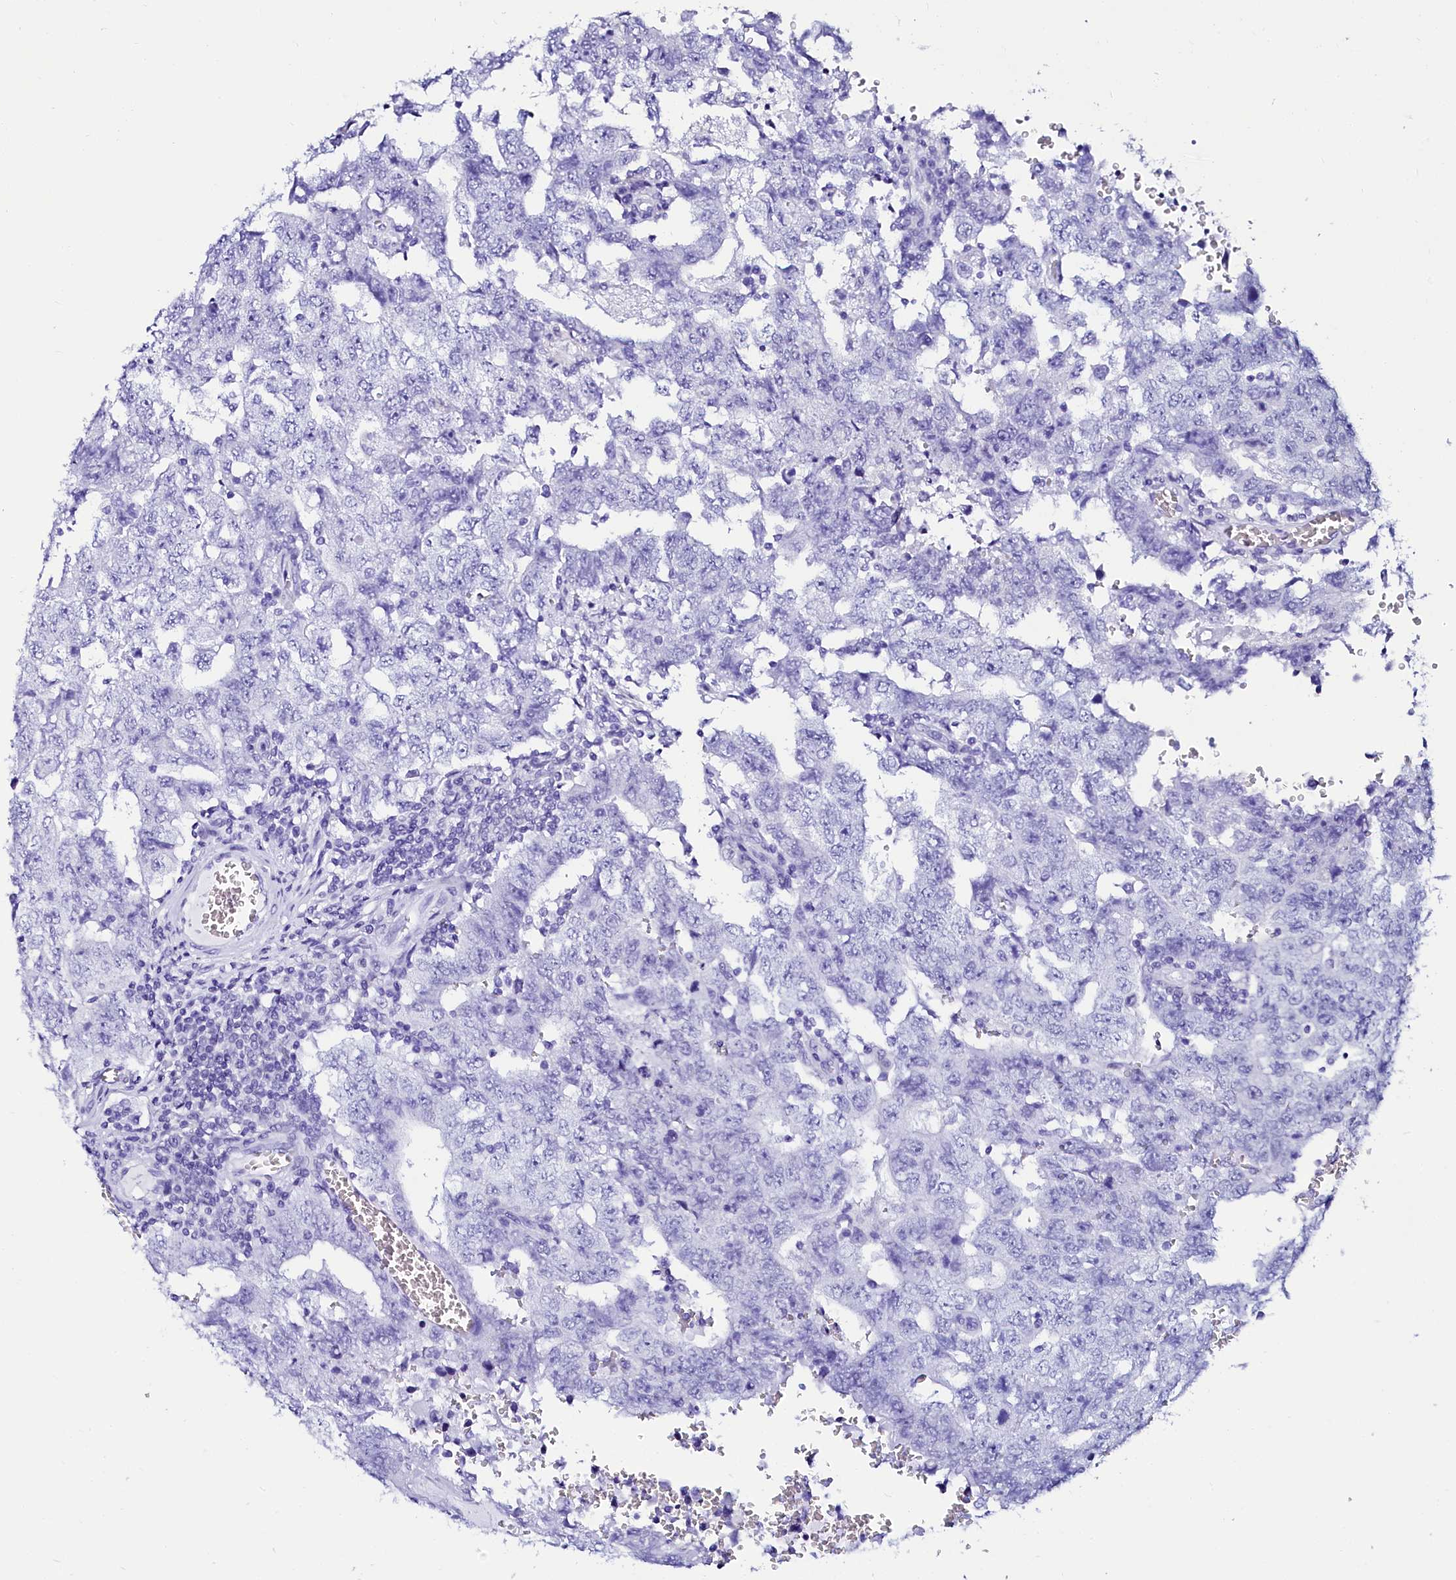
{"staining": {"intensity": "negative", "quantity": "none", "location": "none"}, "tissue": "testis cancer", "cell_type": "Tumor cells", "image_type": "cancer", "snomed": [{"axis": "morphology", "description": "Carcinoma, Embryonal, NOS"}, {"axis": "topography", "description": "Testis"}], "caption": "Image shows no significant protein staining in tumor cells of testis cancer (embryonal carcinoma).", "gene": "SORD", "patient": {"sex": "male", "age": 26}}